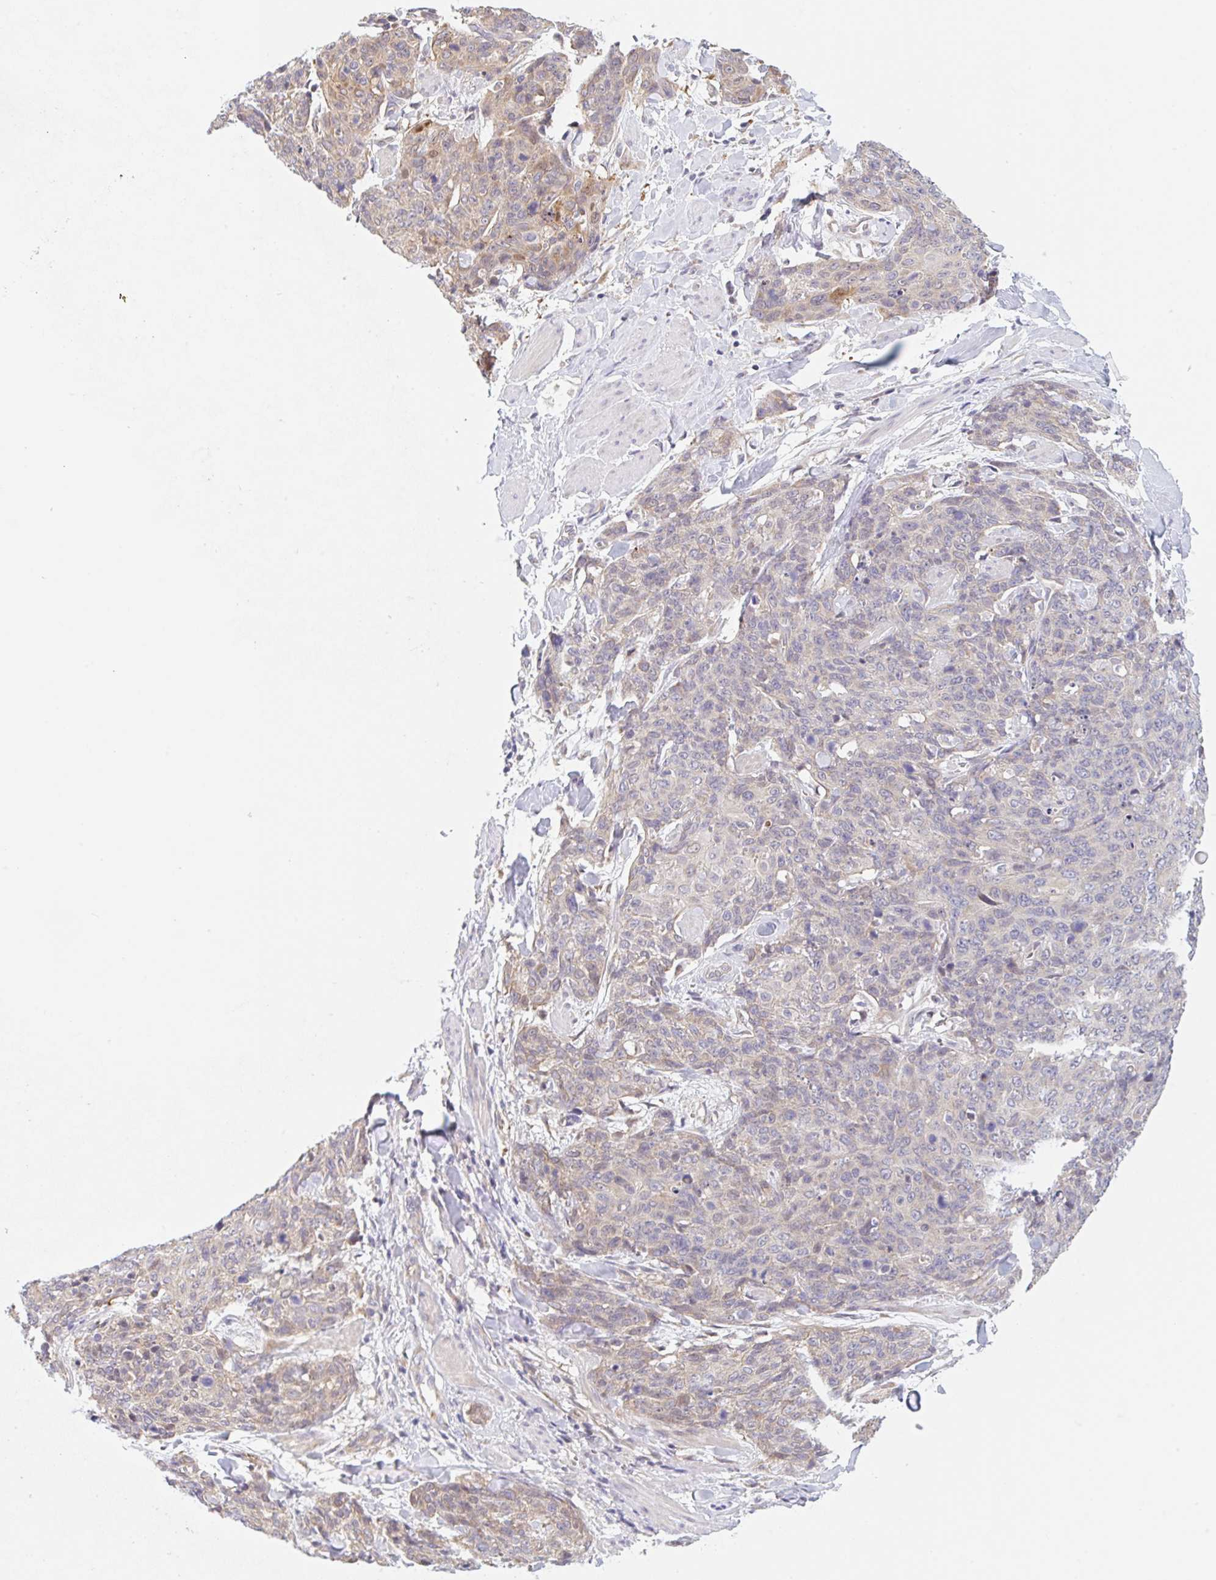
{"staining": {"intensity": "weak", "quantity": "<25%", "location": "cytoplasmic/membranous"}, "tissue": "skin cancer", "cell_type": "Tumor cells", "image_type": "cancer", "snomed": [{"axis": "morphology", "description": "Squamous cell carcinoma, NOS"}, {"axis": "topography", "description": "Skin"}, {"axis": "topography", "description": "Vulva"}], "caption": "A photomicrograph of human squamous cell carcinoma (skin) is negative for staining in tumor cells.", "gene": "TBPL2", "patient": {"sex": "female", "age": 85}}